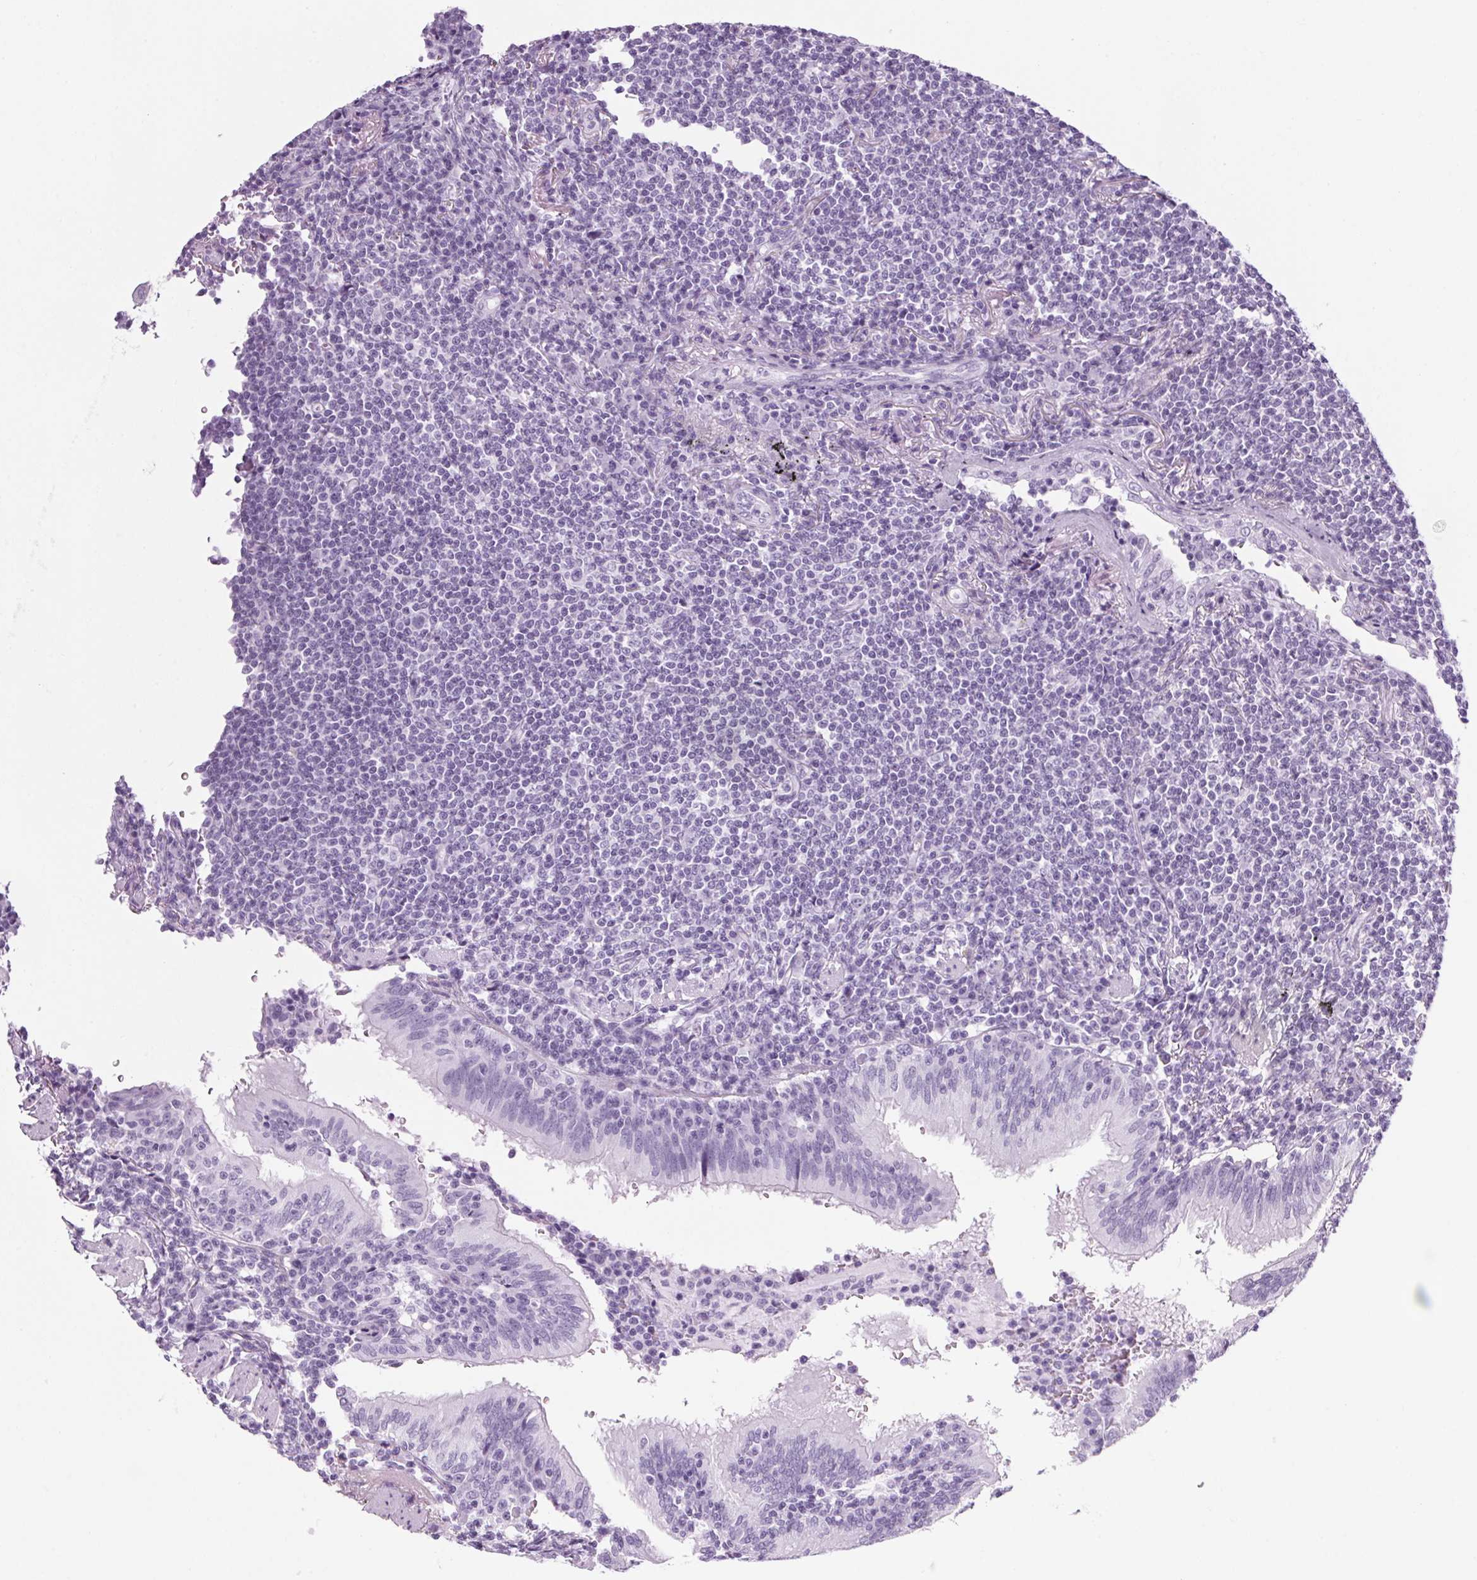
{"staining": {"intensity": "negative", "quantity": "none", "location": "none"}, "tissue": "lymphoma", "cell_type": "Tumor cells", "image_type": "cancer", "snomed": [{"axis": "morphology", "description": "Malignant lymphoma, non-Hodgkin's type, Low grade"}, {"axis": "topography", "description": "Lung"}], "caption": "Tumor cells show no significant positivity in malignant lymphoma, non-Hodgkin's type (low-grade).", "gene": "PPP1R1A", "patient": {"sex": "female", "age": 71}}